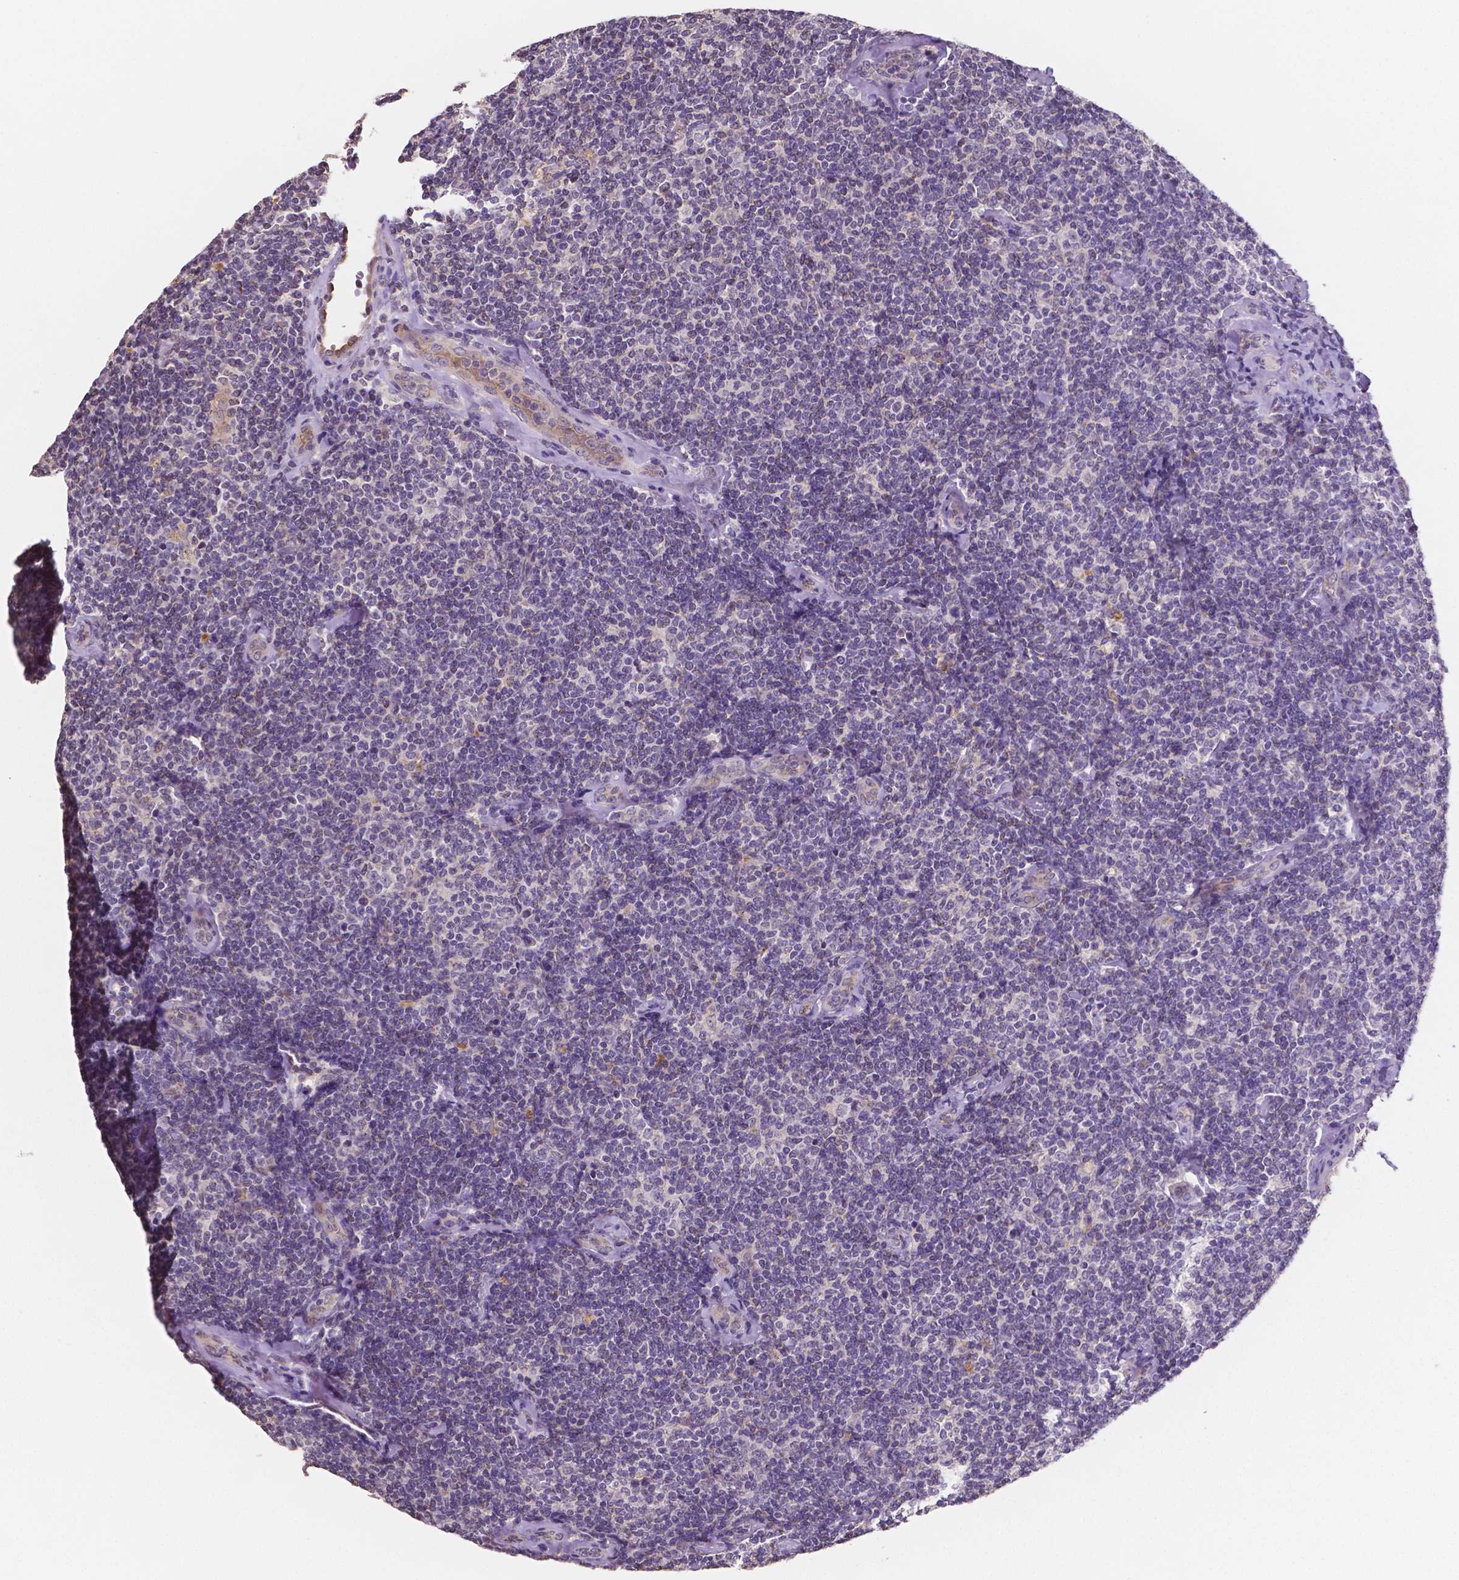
{"staining": {"intensity": "negative", "quantity": "none", "location": "none"}, "tissue": "lymphoma", "cell_type": "Tumor cells", "image_type": "cancer", "snomed": [{"axis": "morphology", "description": "Malignant lymphoma, non-Hodgkin's type, Low grade"}, {"axis": "topography", "description": "Lymph node"}], "caption": "IHC micrograph of human low-grade malignant lymphoma, non-Hodgkin's type stained for a protein (brown), which demonstrates no expression in tumor cells. (DAB immunohistochemistry (IHC) with hematoxylin counter stain).", "gene": "ELAVL2", "patient": {"sex": "female", "age": 56}}